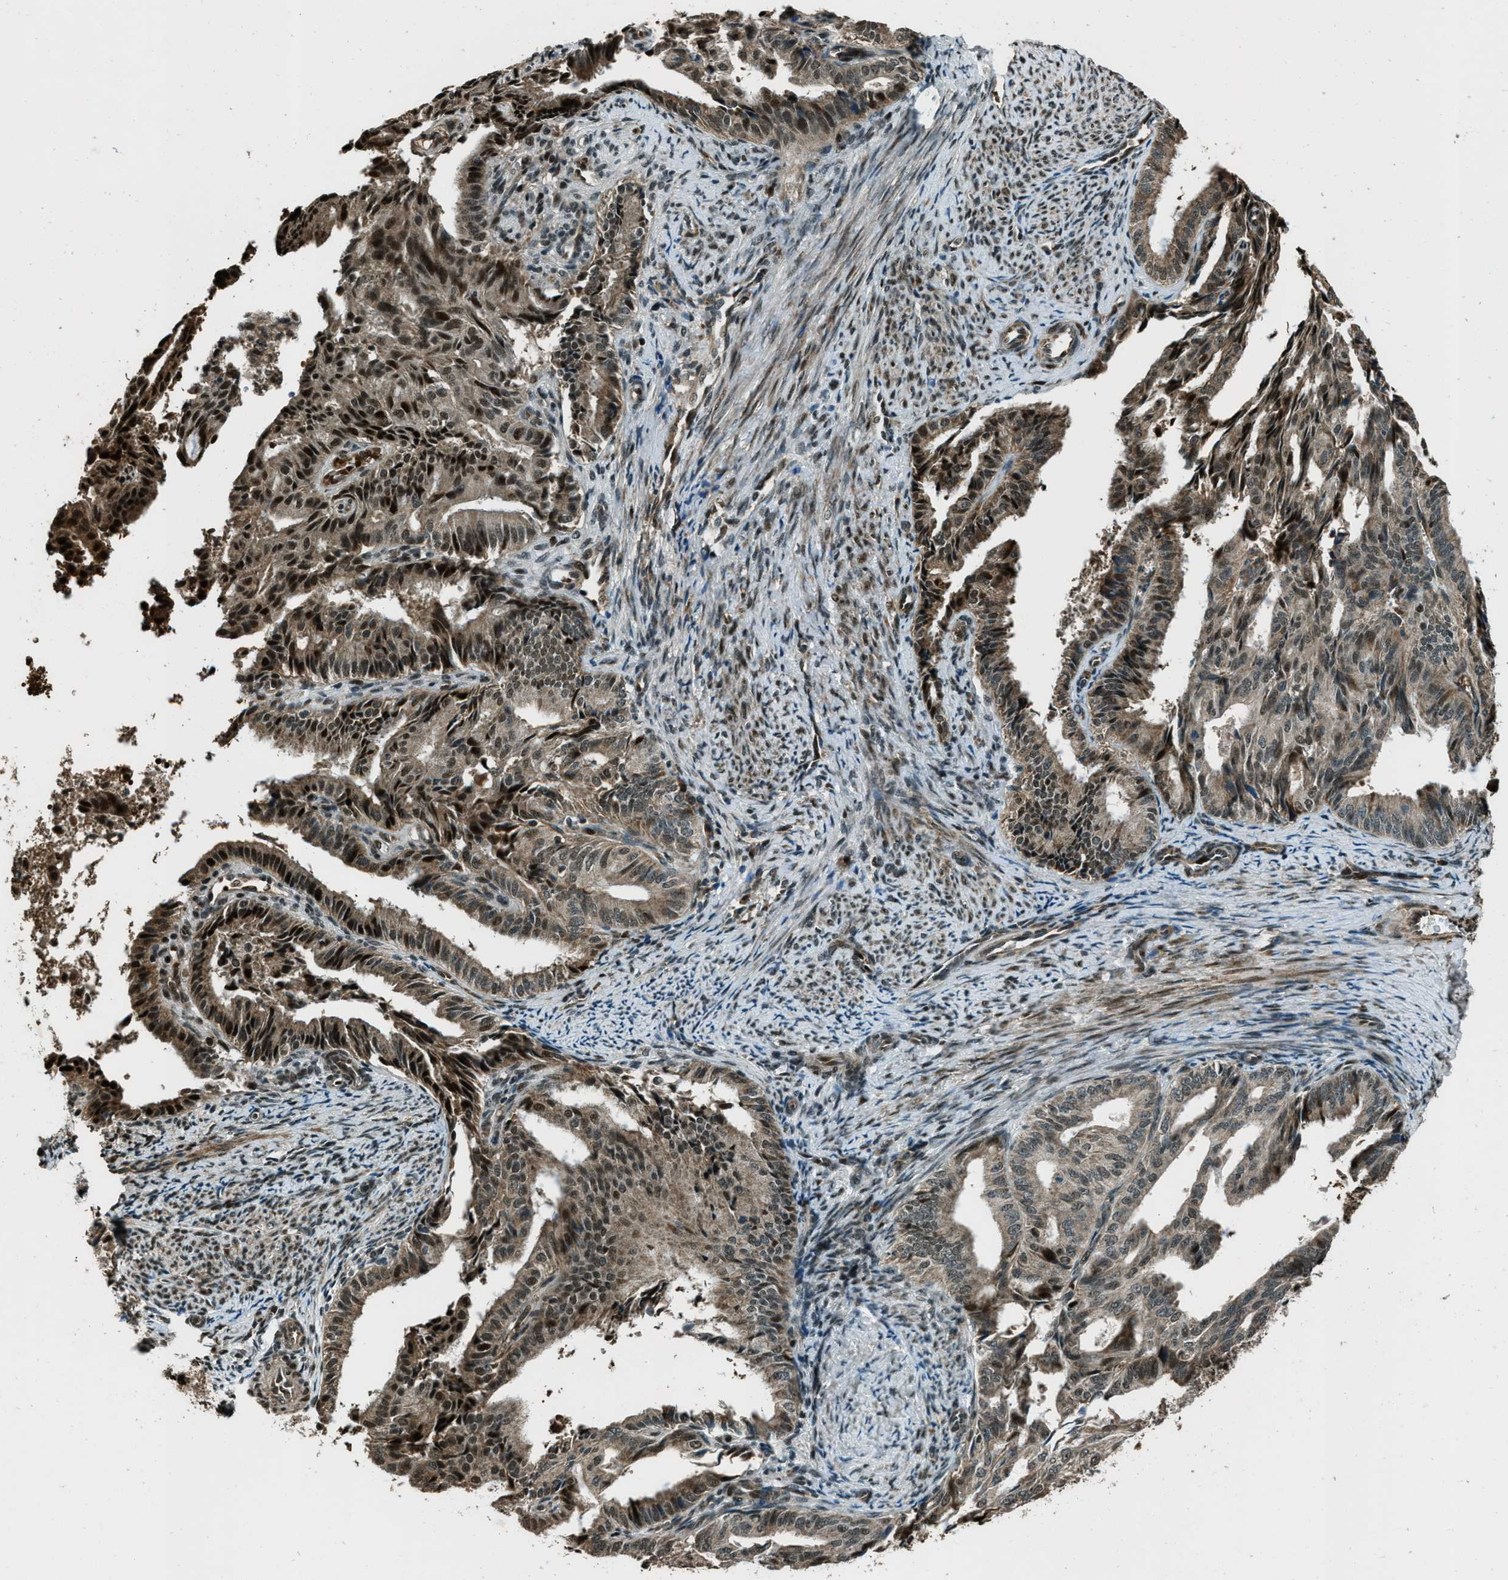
{"staining": {"intensity": "strong", "quantity": "25%-75%", "location": "cytoplasmic/membranous,nuclear"}, "tissue": "endometrial cancer", "cell_type": "Tumor cells", "image_type": "cancer", "snomed": [{"axis": "morphology", "description": "Adenocarcinoma, NOS"}, {"axis": "topography", "description": "Endometrium"}], "caption": "This histopathology image reveals endometrial cancer stained with IHC to label a protein in brown. The cytoplasmic/membranous and nuclear of tumor cells show strong positivity for the protein. Nuclei are counter-stained blue.", "gene": "TARDBP", "patient": {"sex": "female", "age": 58}}